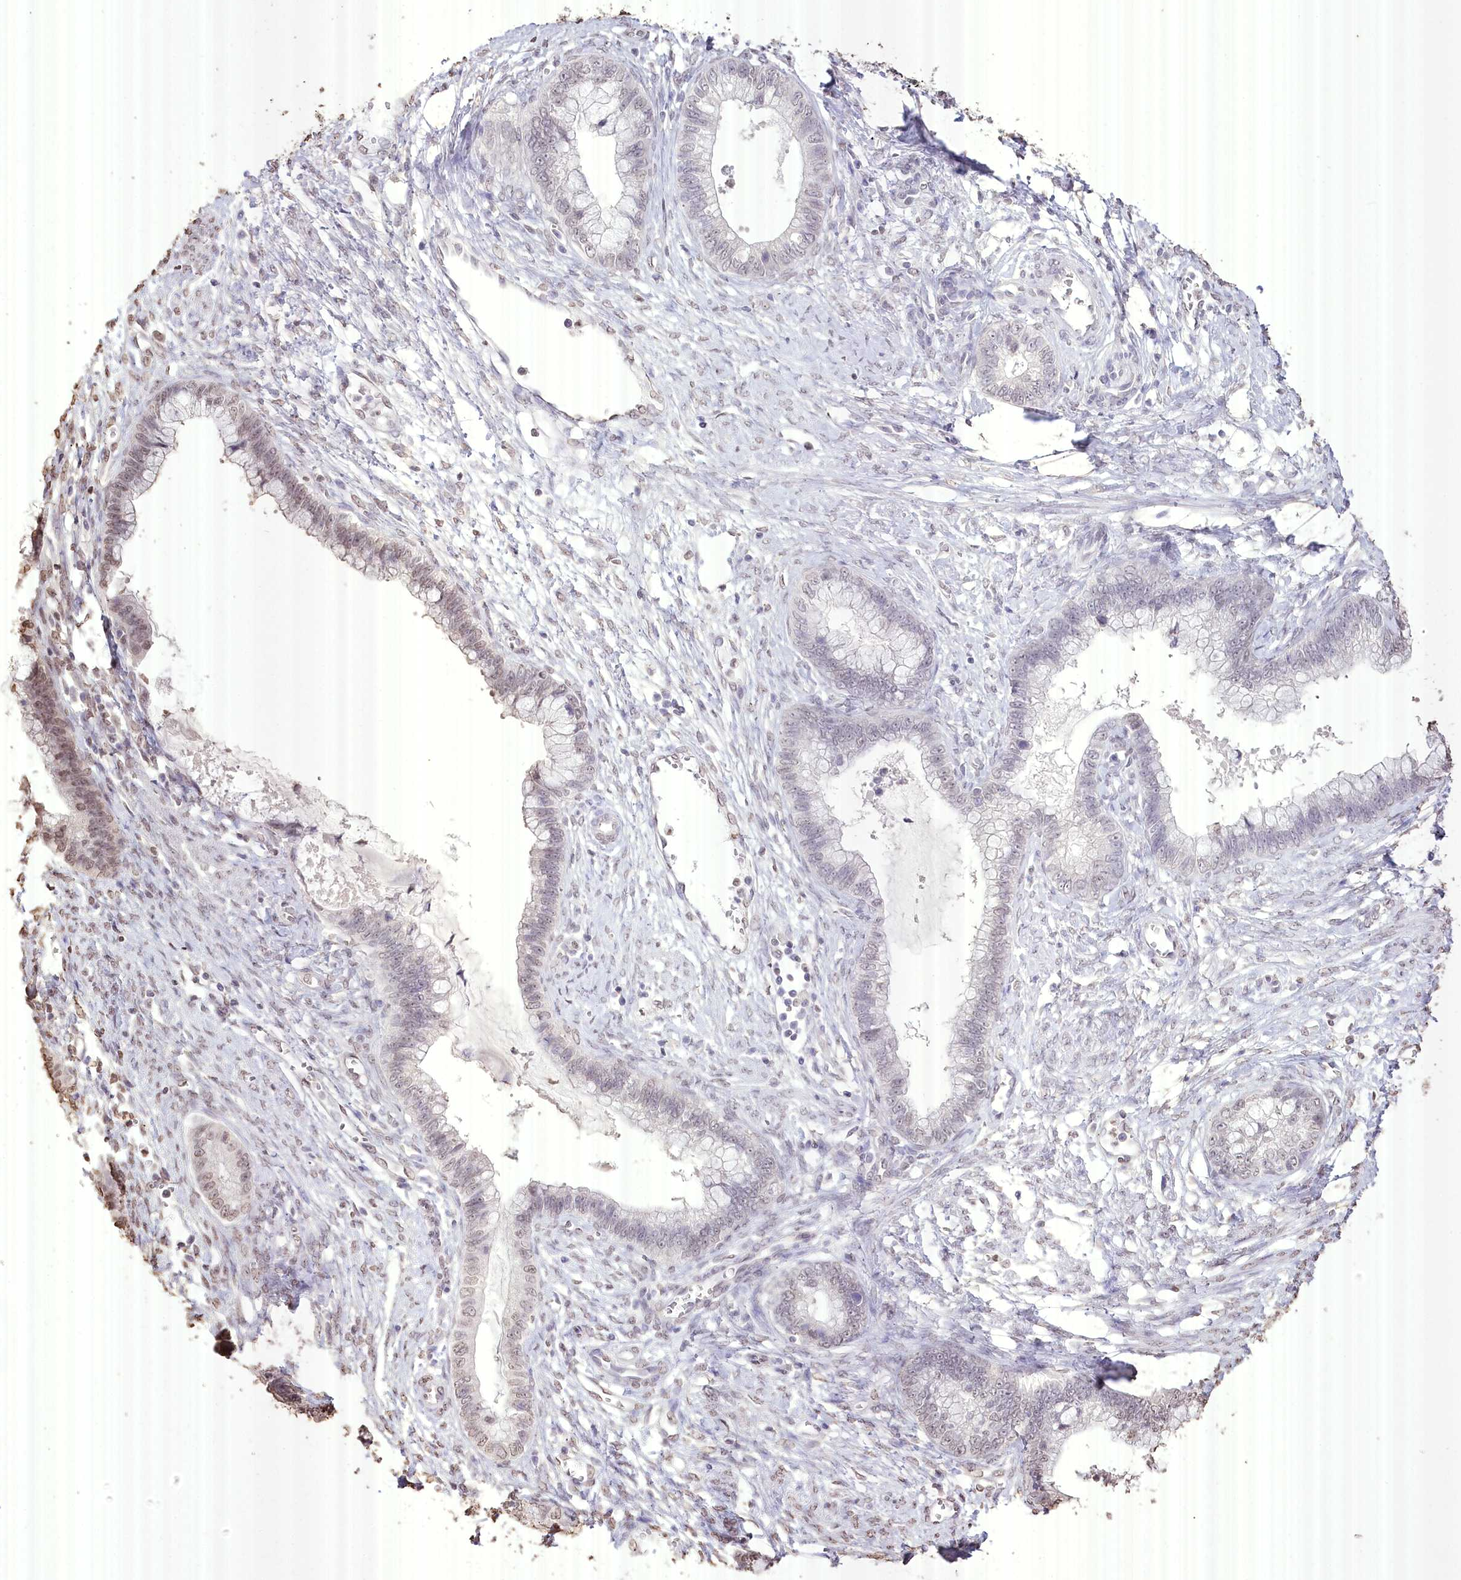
{"staining": {"intensity": "weak", "quantity": "<25%", "location": "nuclear"}, "tissue": "cervical cancer", "cell_type": "Tumor cells", "image_type": "cancer", "snomed": [{"axis": "morphology", "description": "Adenocarcinoma, NOS"}, {"axis": "topography", "description": "Cervix"}], "caption": "Cervical cancer was stained to show a protein in brown. There is no significant positivity in tumor cells. The staining is performed using DAB (3,3'-diaminobenzidine) brown chromogen with nuclei counter-stained in using hematoxylin.", "gene": "SLC39A10", "patient": {"sex": "female", "age": 44}}